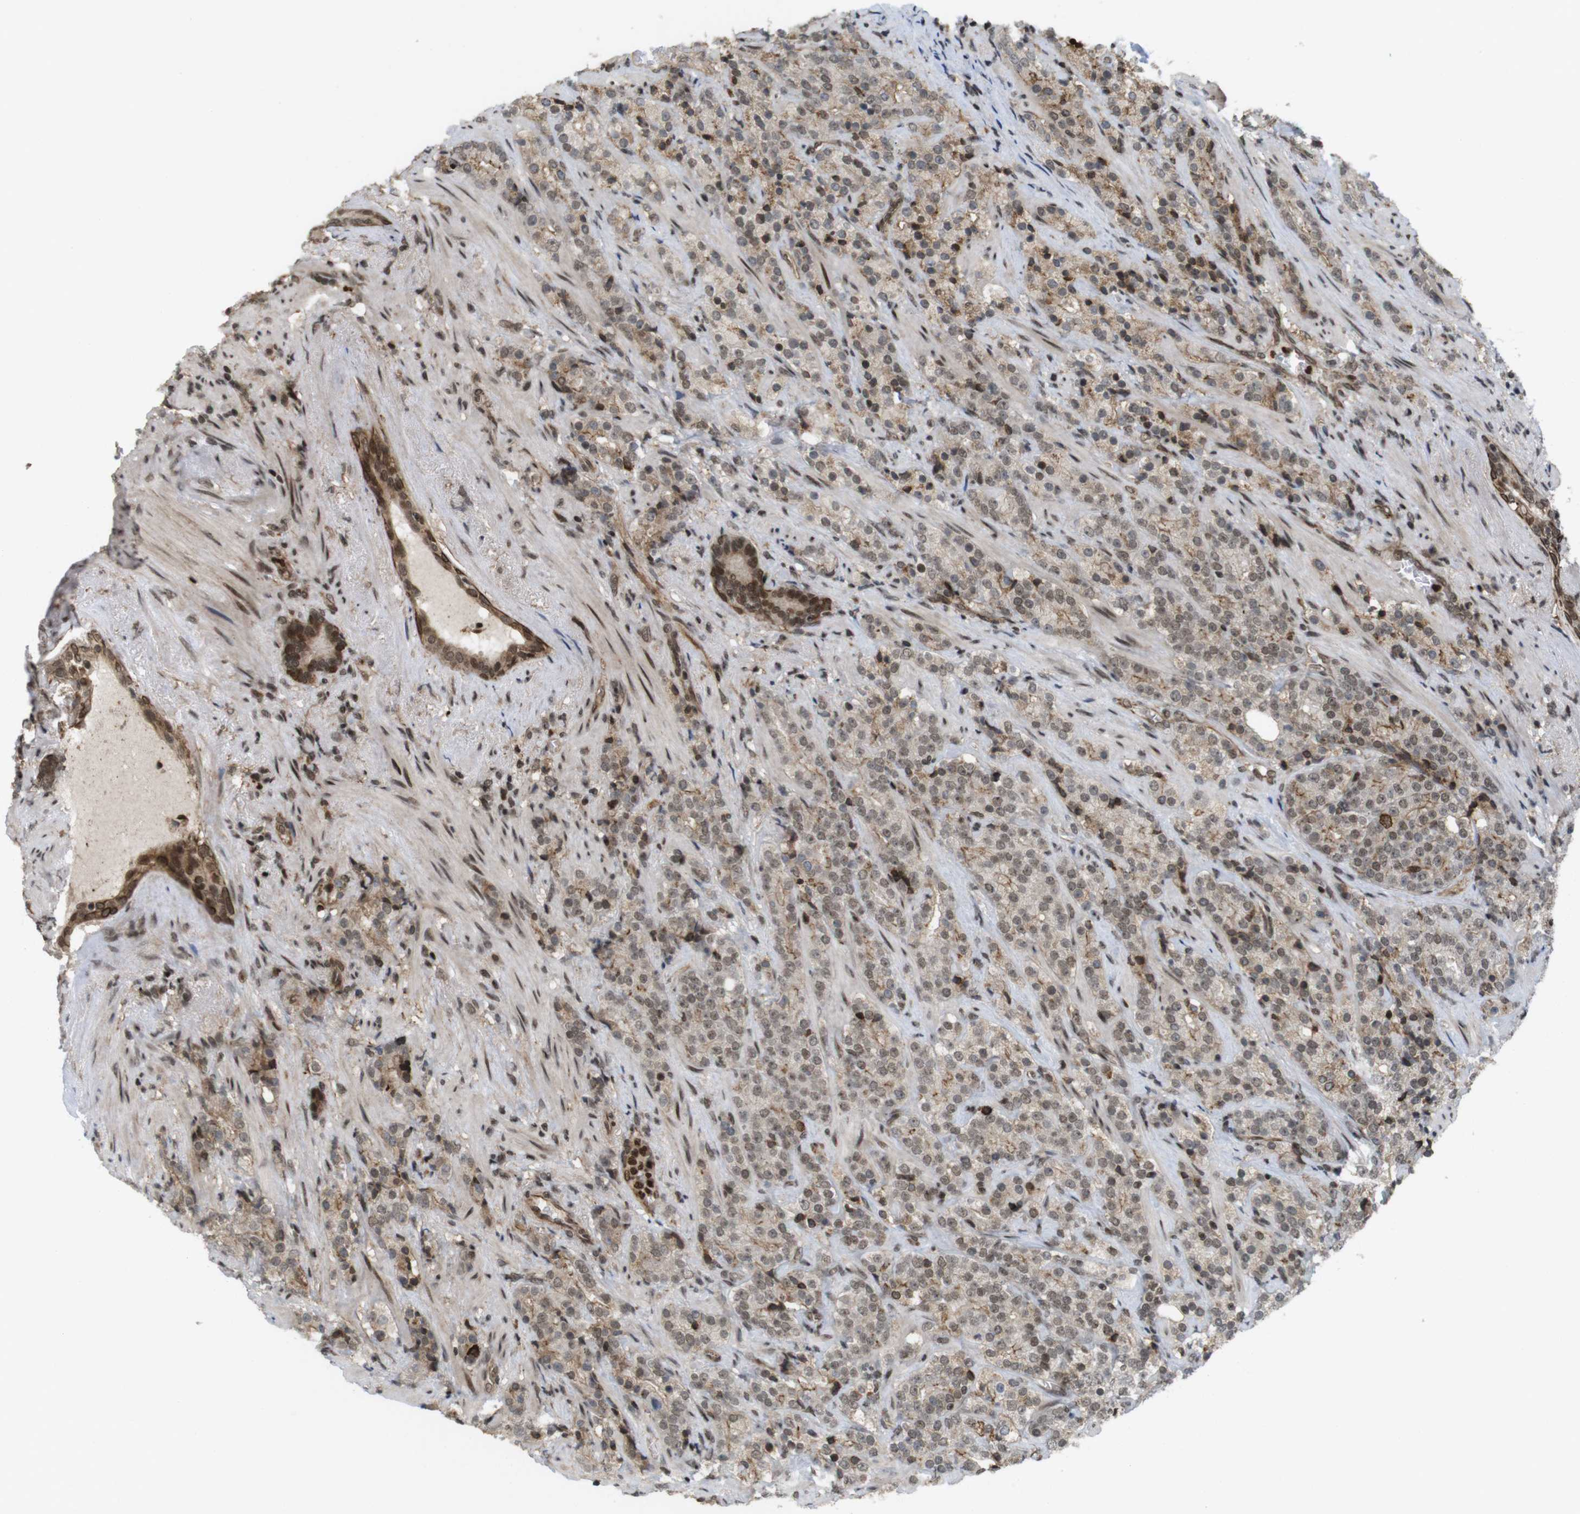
{"staining": {"intensity": "moderate", "quantity": ">75%", "location": "cytoplasmic/membranous,nuclear"}, "tissue": "prostate cancer", "cell_type": "Tumor cells", "image_type": "cancer", "snomed": [{"axis": "morphology", "description": "Adenocarcinoma, High grade"}, {"axis": "topography", "description": "Prostate"}], "caption": "Protein positivity by IHC demonstrates moderate cytoplasmic/membranous and nuclear expression in about >75% of tumor cells in prostate cancer (adenocarcinoma (high-grade)).", "gene": "SP2", "patient": {"sex": "male", "age": 71}}